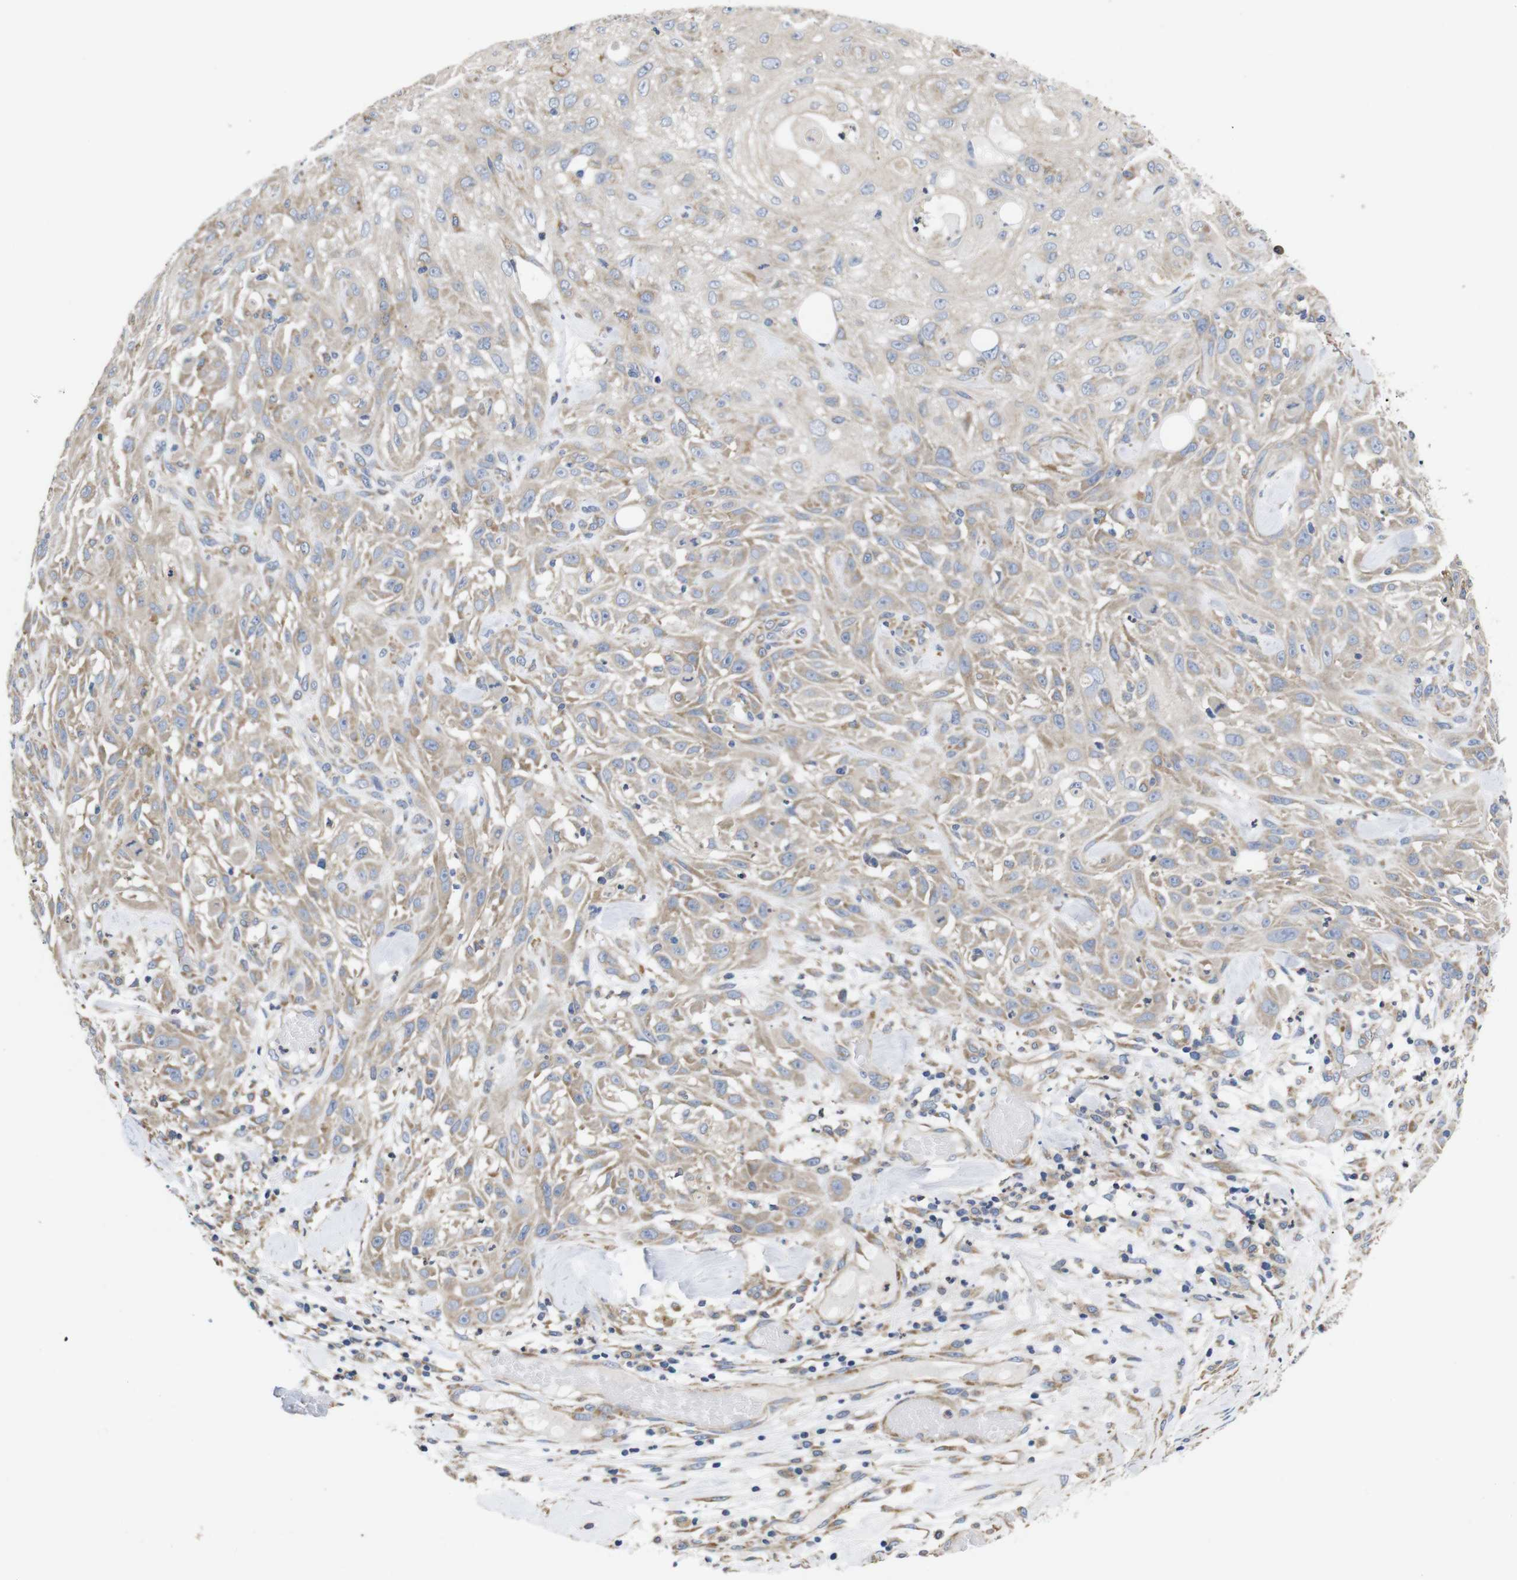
{"staining": {"intensity": "weak", "quantity": ">75%", "location": "cytoplasmic/membranous"}, "tissue": "skin cancer", "cell_type": "Tumor cells", "image_type": "cancer", "snomed": [{"axis": "morphology", "description": "Squamous cell carcinoma, NOS"}, {"axis": "topography", "description": "Skin"}], "caption": "High-magnification brightfield microscopy of skin squamous cell carcinoma stained with DAB (brown) and counterstained with hematoxylin (blue). tumor cells exhibit weak cytoplasmic/membranous positivity is present in approximately>75% of cells. Using DAB (brown) and hematoxylin (blue) stains, captured at high magnification using brightfield microscopy.", "gene": "MARCHF7", "patient": {"sex": "male", "age": 75}}